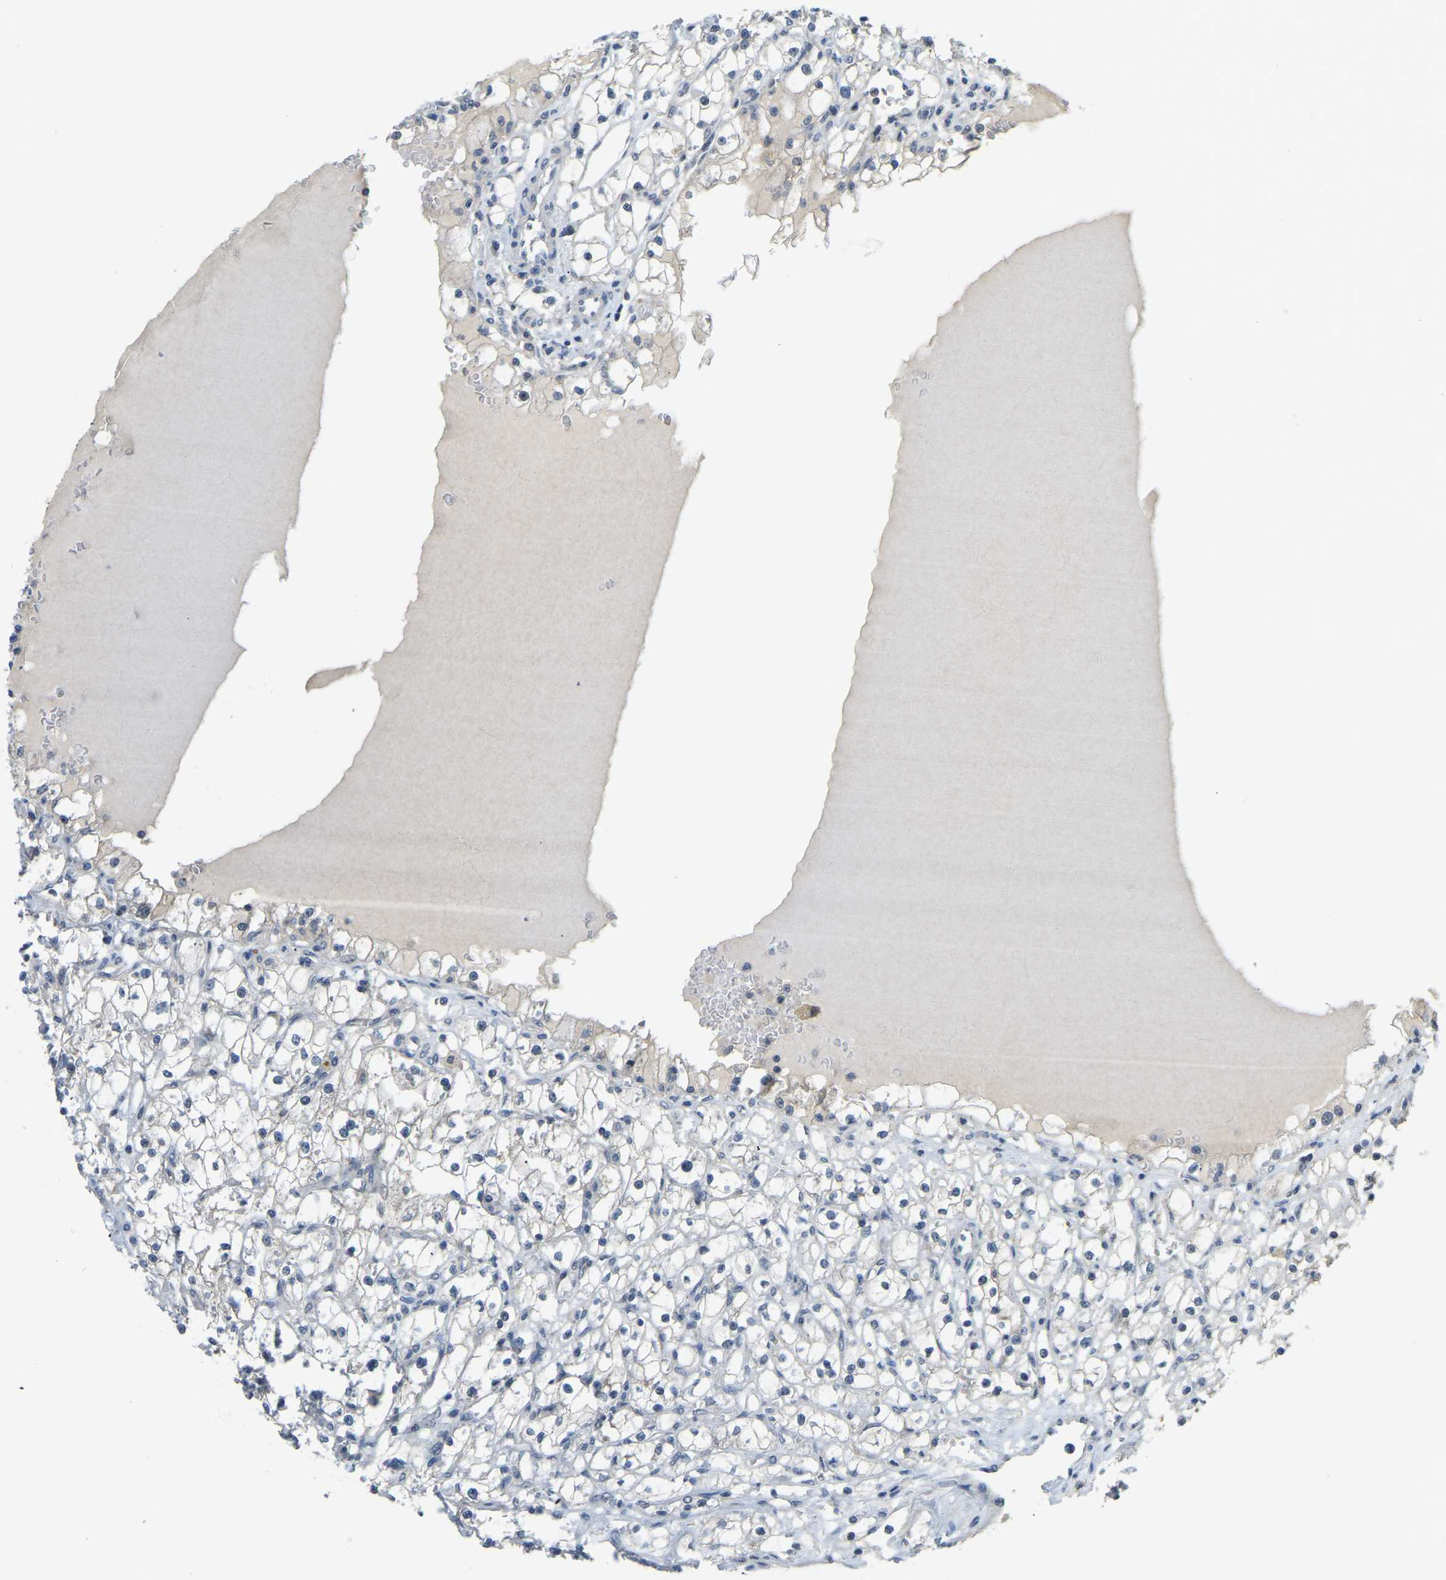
{"staining": {"intensity": "negative", "quantity": "none", "location": "none"}, "tissue": "renal cancer", "cell_type": "Tumor cells", "image_type": "cancer", "snomed": [{"axis": "morphology", "description": "Adenocarcinoma, NOS"}, {"axis": "topography", "description": "Kidney"}], "caption": "This is an immunohistochemistry histopathology image of human adenocarcinoma (renal). There is no positivity in tumor cells.", "gene": "AHNAK", "patient": {"sex": "male", "age": 56}}